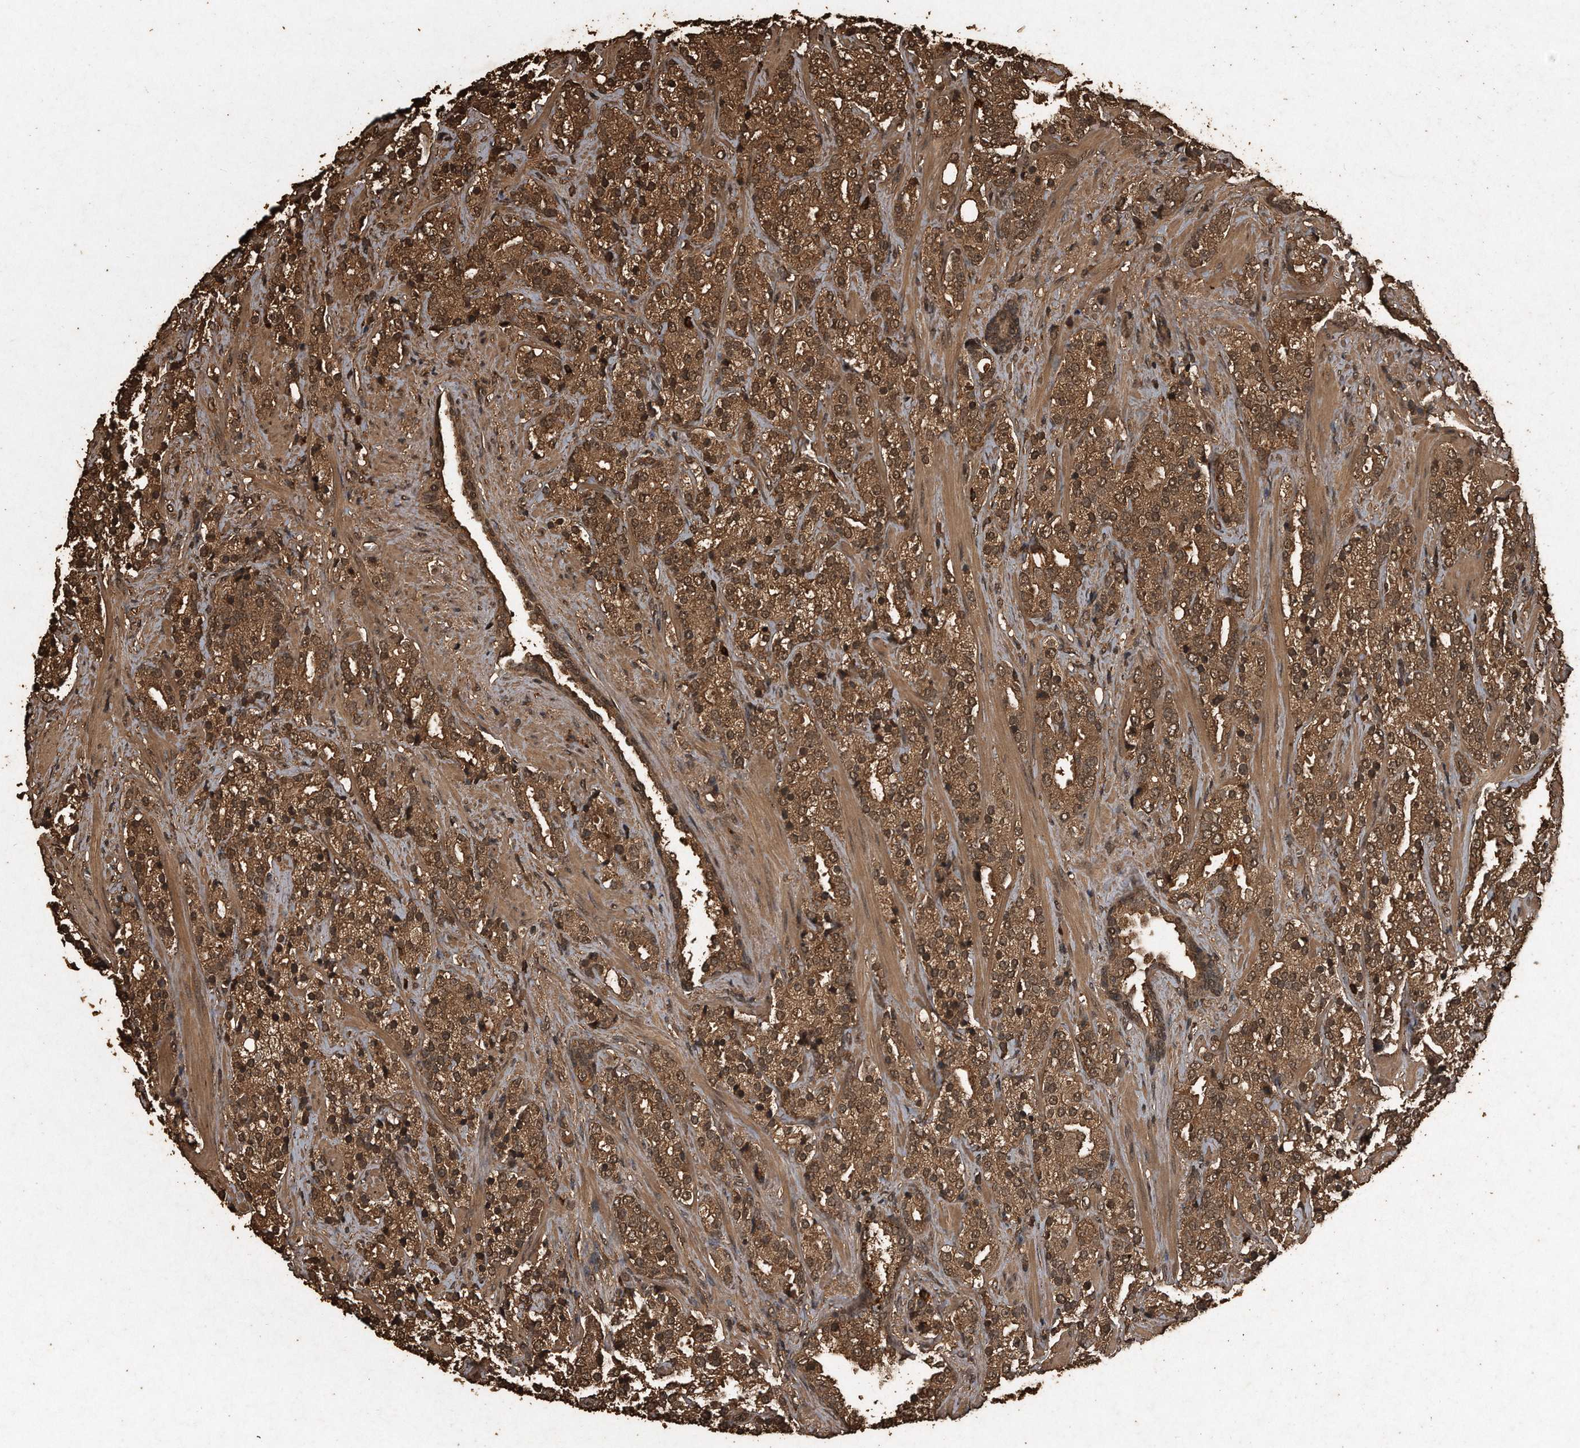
{"staining": {"intensity": "moderate", "quantity": ">75%", "location": "cytoplasmic/membranous,nuclear"}, "tissue": "prostate cancer", "cell_type": "Tumor cells", "image_type": "cancer", "snomed": [{"axis": "morphology", "description": "Adenocarcinoma, High grade"}, {"axis": "topography", "description": "Prostate"}], "caption": "Prostate cancer tissue shows moderate cytoplasmic/membranous and nuclear staining in approximately >75% of tumor cells, visualized by immunohistochemistry. The staining is performed using DAB (3,3'-diaminobenzidine) brown chromogen to label protein expression. The nuclei are counter-stained blue using hematoxylin.", "gene": "CFLAR", "patient": {"sex": "male", "age": 71}}